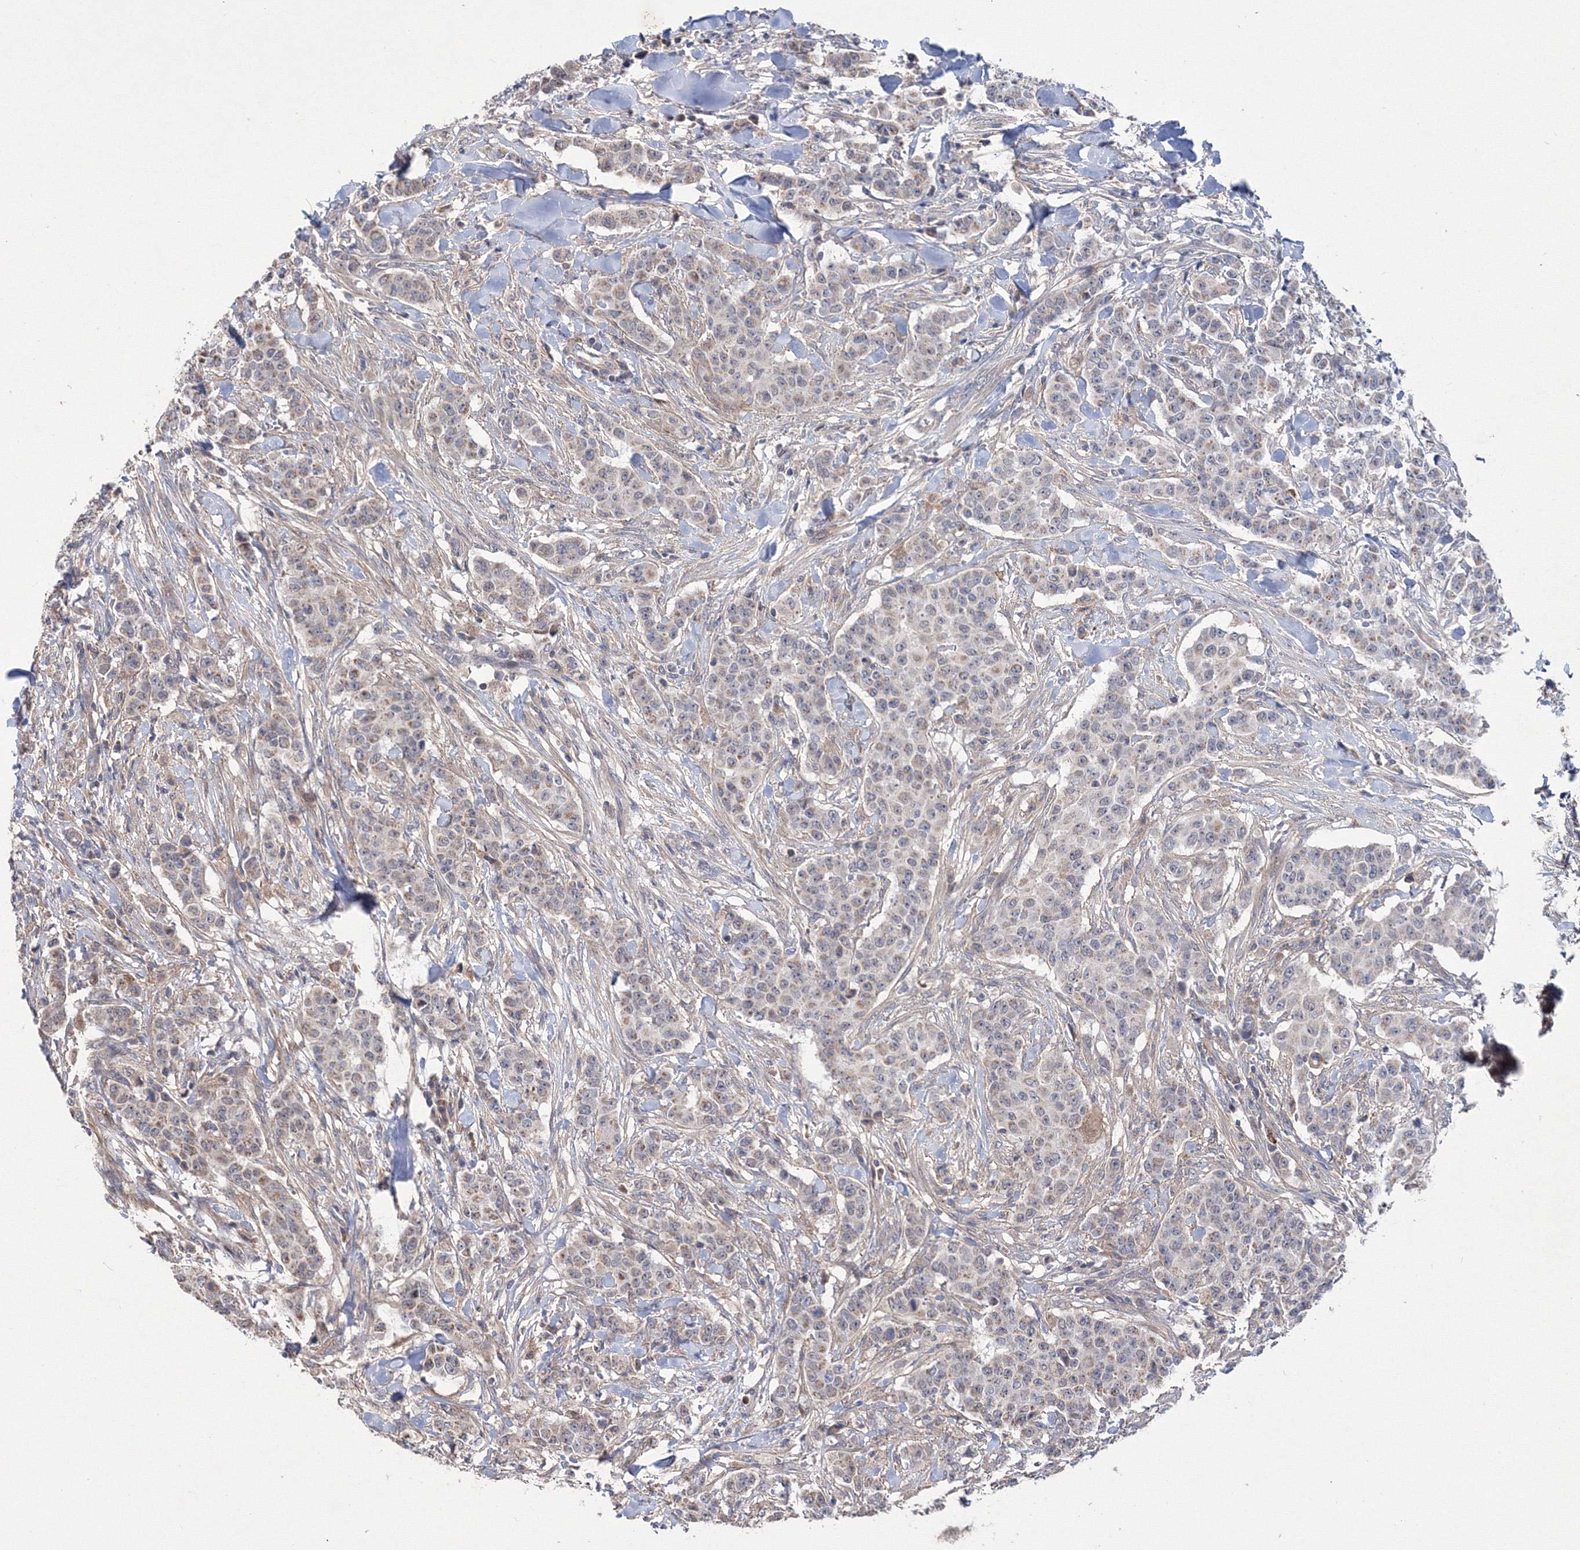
{"staining": {"intensity": "weak", "quantity": "<25%", "location": "cytoplasmic/membranous"}, "tissue": "breast cancer", "cell_type": "Tumor cells", "image_type": "cancer", "snomed": [{"axis": "morphology", "description": "Duct carcinoma"}, {"axis": "topography", "description": "Breast"}], "caption": "High power microscopy image of an immunohistochemistry (IHC) photomicrograph of breast invasive ductal carcinoma, revealing no significant staining in tumor cells.", "gene": "PPP2R2B", "patient": {"sex": "female", "age": 40}}